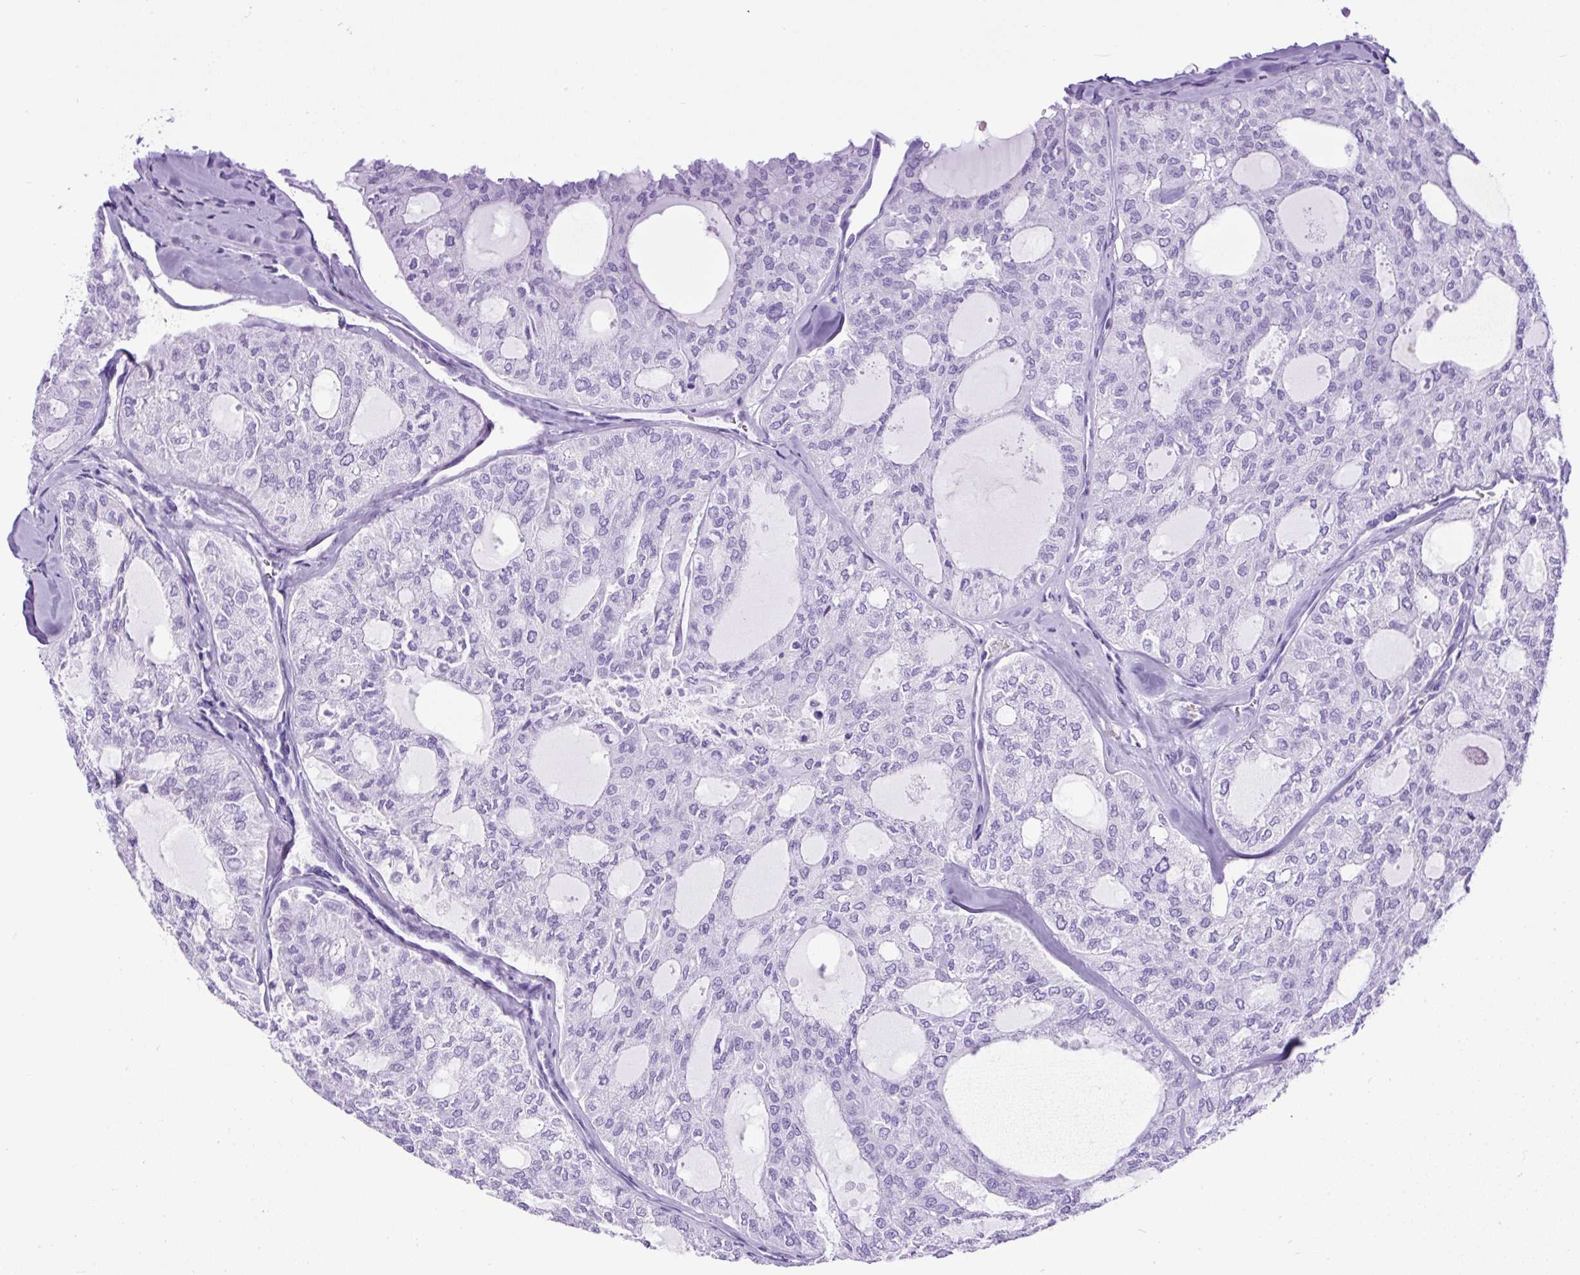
{"staining": {"intensity": "negative", "quantity": "none", "location": "none"}, "tissue": "thyroid cancer", "cell_type": "Tumor cells", "image_type": "cancer", "snomed": [{"axis": "morphology", "description": "Follicular adenoma carcinoma, NOS"}, {"axis": "topography", "description": "Thyroid gland"}], "caption": "The histopathology image displays no significant positivity in tumor cells of thyroid cancer.", "gene": "CEL", "patient": {"sex": "male", "age": 75}}